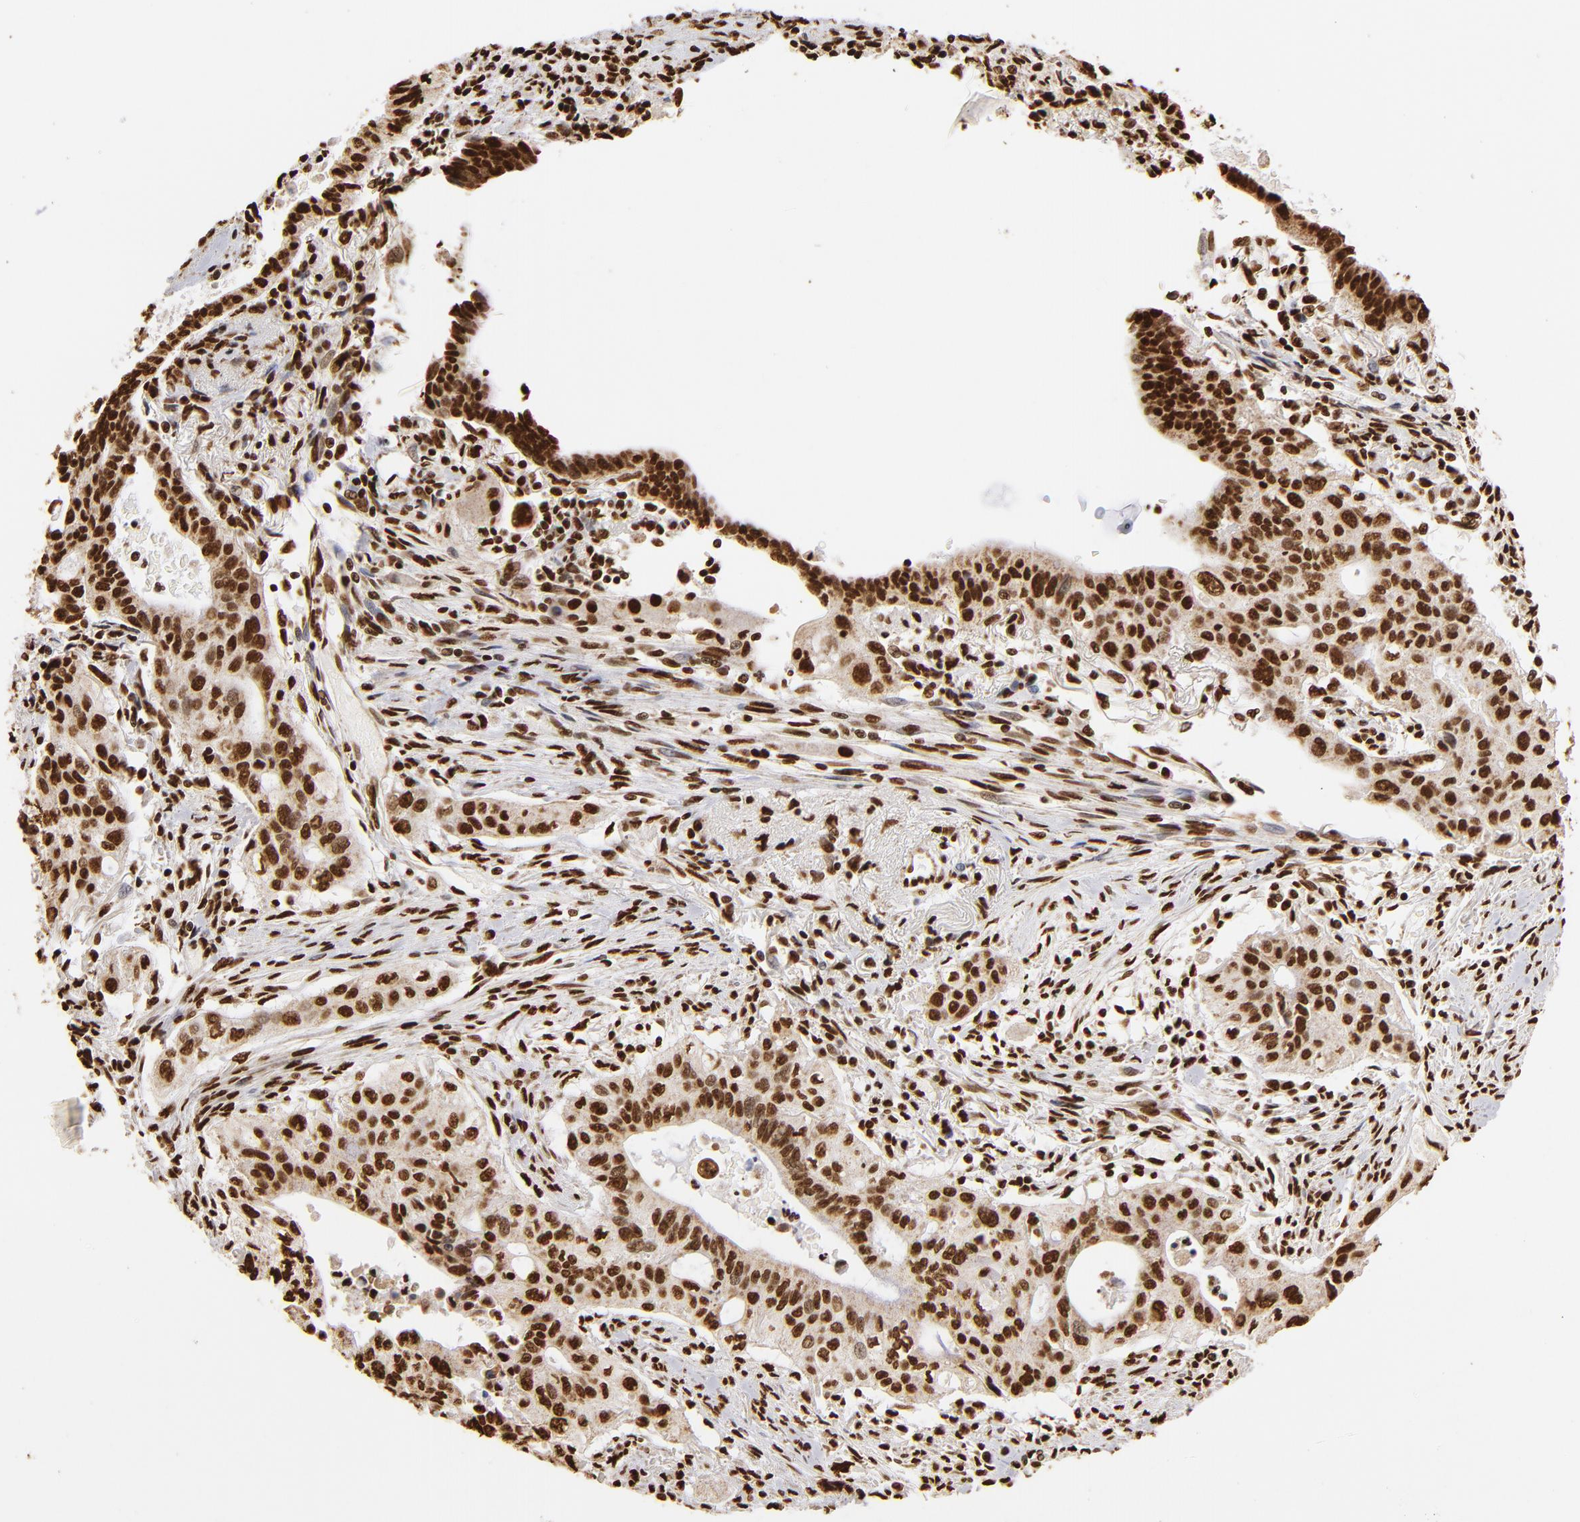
{"staining": {"intensity": "strong", "quantity": ">75%", "location": "nuclear"}, "tissue": "pancreatic cancer", "cell_type": "Tumor cells", "image_type": "cancer", "snomed": [{"axis": "morphology", "description": "Adenocarcinoma, NOS"}, {"axis": "topography", "description": "Pancreas"}], "caption": "Pancreatic adenocarcinoma stained with a brown dye shows strong nuclear positive positivity in approximately >75% of tumor cells.", "gene": "ILF3", "patient": {"sex": "male", "age": 77}}